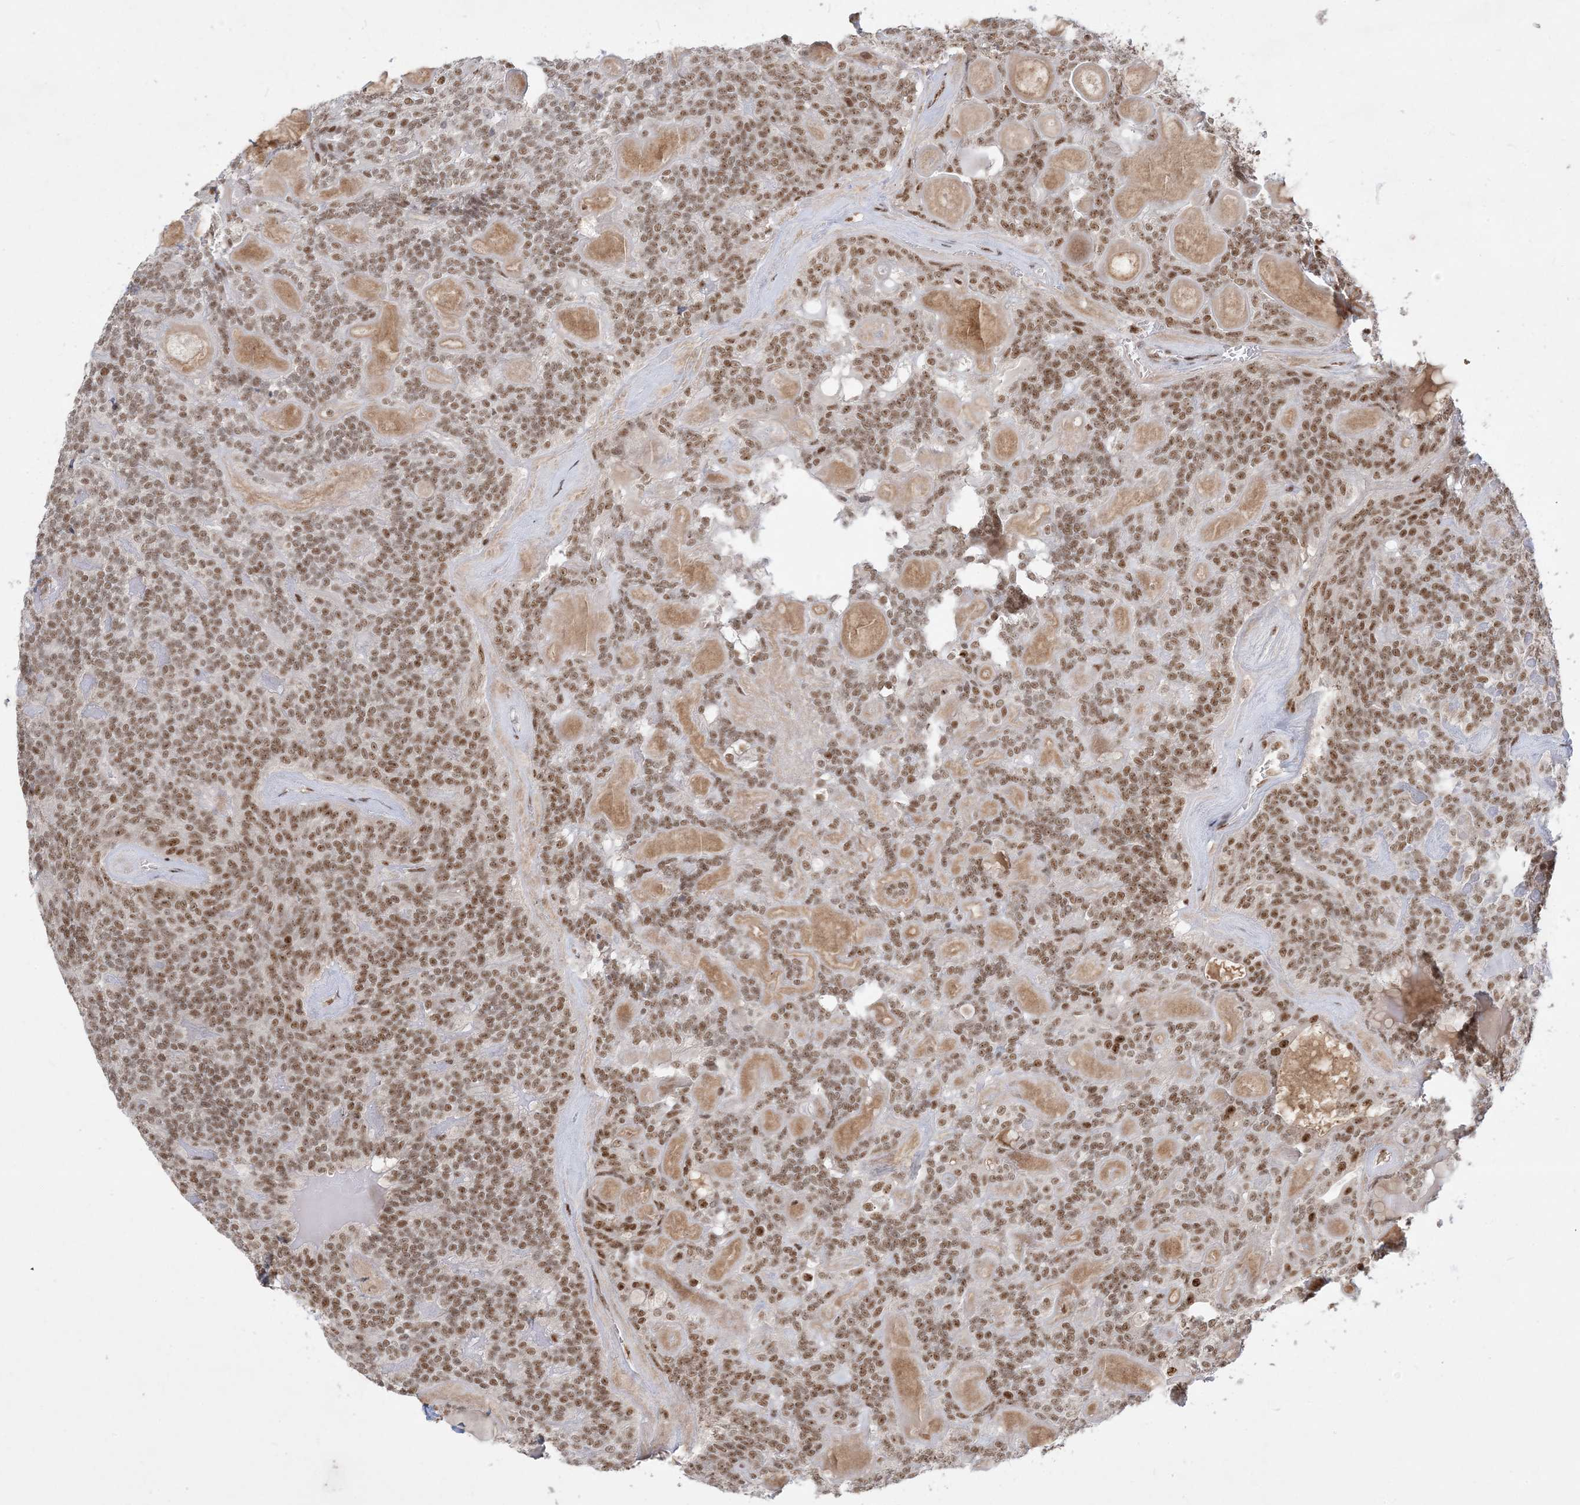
{"staining": {"intensity": "moderate", "quantity": ">75%", "location": "nuclear"}, "tissue": "head and neck cancer", "cell_type": "Tumor cells", "image_type": "cancer", "snomed": [{"axis": "morphology", "description": "Adenocarcinoma, NOS"}, {"axis": "topography", "description": "Head-Neck"}], "caption": "Tumor cells exhibit moderate nuclear staining in about >75% of cells in adenocarcinoma (head and neck). (Stains: DAB (3,3'-diaminobenzidine) in brown, nuclei in blue, Microscopy: brightfield microscopy at high magnification).", "gene": "PPIL2", "patient": {"sex": "male", "age": 66}}